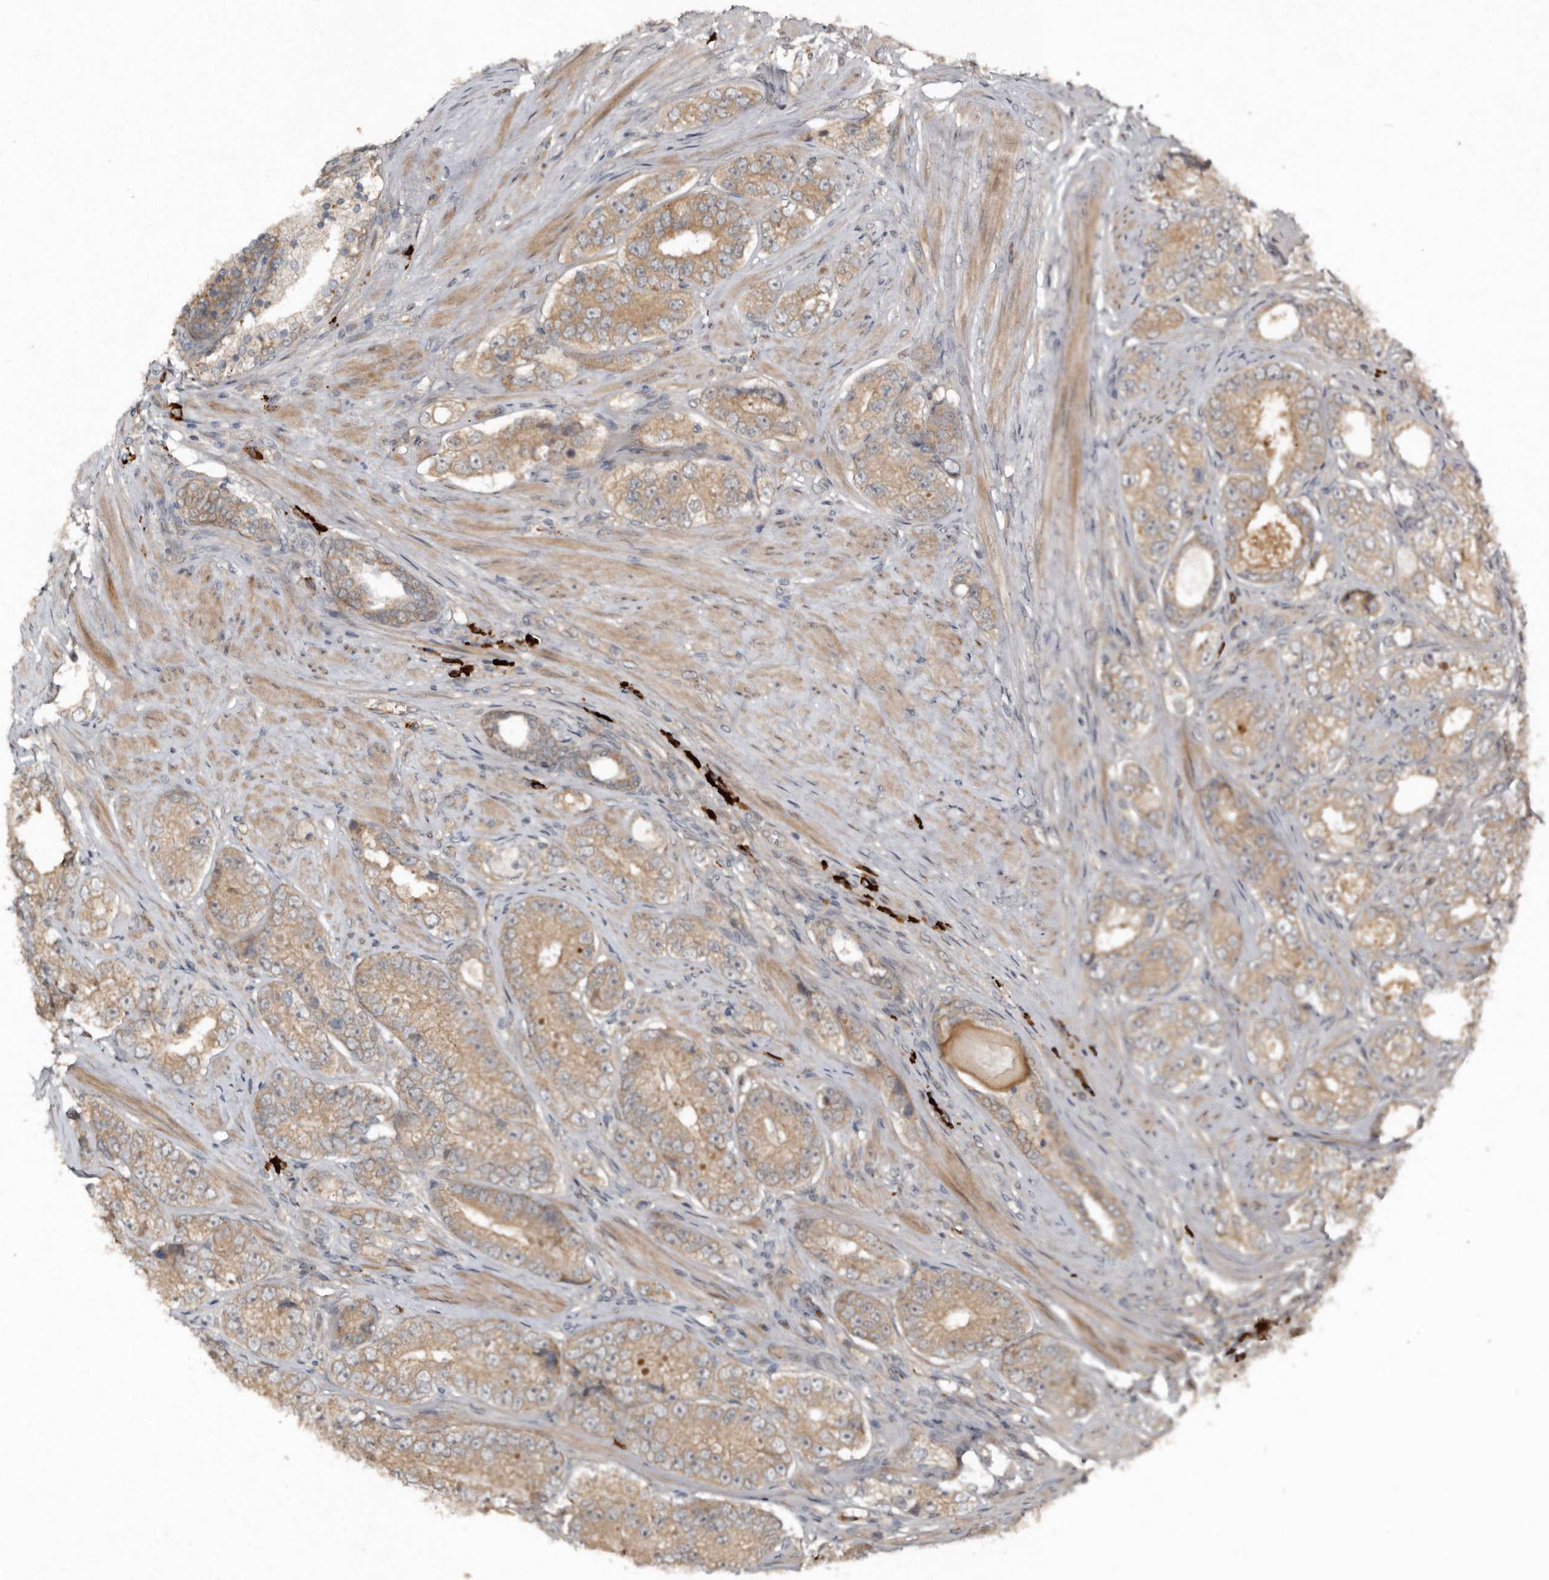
{"staining": {"intensity": "moderate", "quantity": ">75%", "location": "cytoplasmic/membranous"}, "tissue": "prostate cancer", "cell_type": "Tumor cells", "image_type": "cancer", "snomed": [{"axis": "morphology", "description": "Adenocarcinoma, High grade"}, {"axis": "topography", "description": "Prostate"}], "caption": "IHC photomicrograph of neoplastic tissue: human high-grade adenocarcinoma (prostate) stained using immunohistochemistry displays medium levels of moderate protein expression localized specifically in the cytoplasmic/membranous of tumor cells, appearing as a cytoplasmic/membranous brown color.", "gene": "TEAD3", "patient": {"sex": "male", "age": 56}}